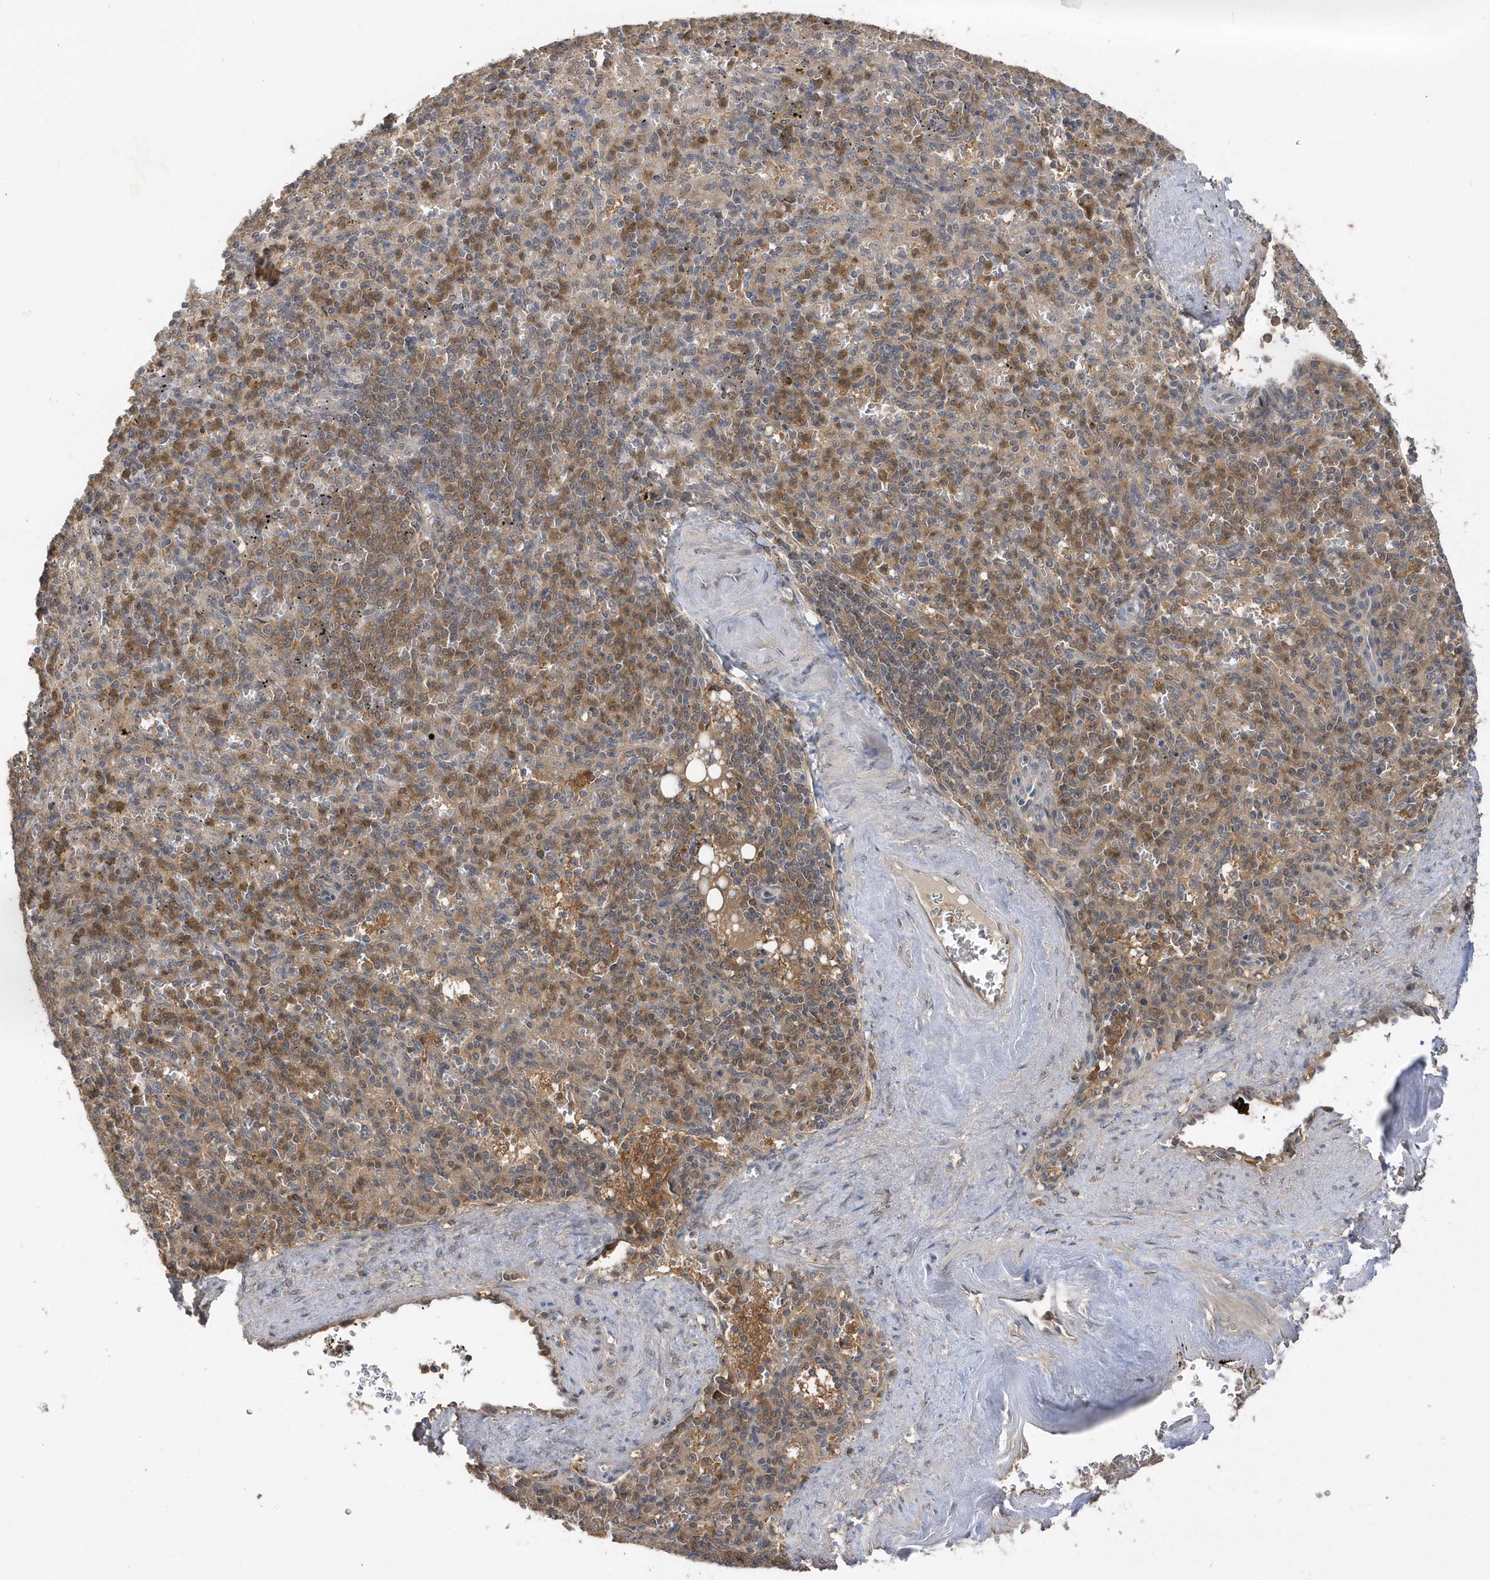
{"staining": {"intensity": "moderate", "quantity": "<25%", "location": "cytoplasmic/membranous"}, "tissue": "spleen", "cell_type": "Cells in red pulp", "image_type": "normal", "snomed": [{"axis": "morphology", "description": "Normal tissue, NOS"}, {"axis": "topography", "description": "Spleen"}], "caption": "Immunohistochemistry (IHC) staining of unremarkable spleen, which shows low levels of moderate cytoplasmic/membranous staining in approximately <25% of cells in red pulp indicating moderate cytoplasmic/membranous protein staining. The staining was performed using DAB (3,3'-diaminobenzidine) (brown) for protein detection and nuclei were counterstained in hematoxylin (blue).", "gene": "RPEL1", "patient": {"sex": "female", "age": 74}}